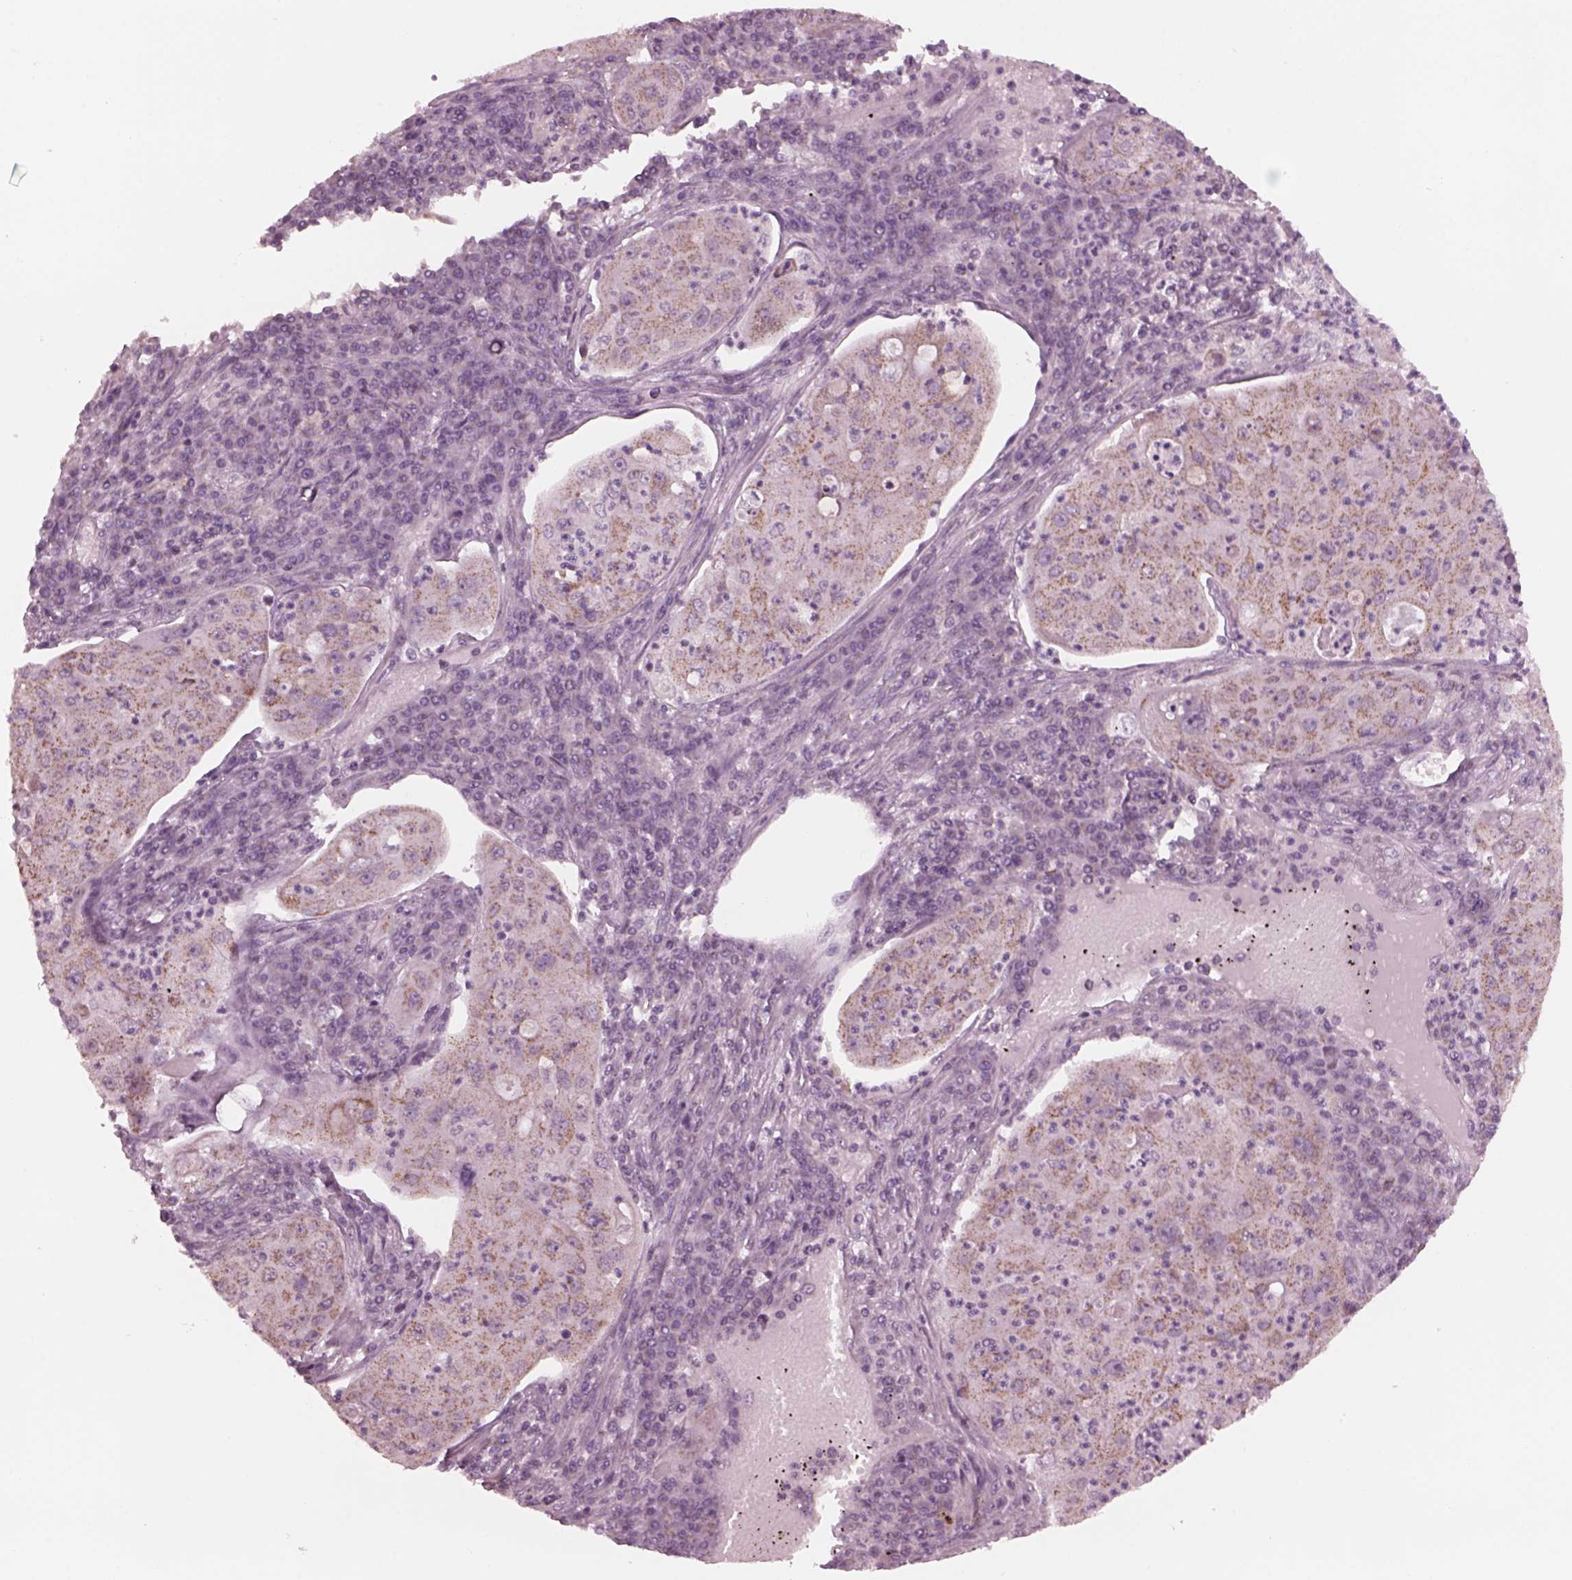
{"staining": {"intensity": "moderate", "quantity": "25%-75%", "location": "cytoplasmic/membranous"}, "tissue": "lung cancer", "cell_type": "Tumor cells", "image_type": "cancer", "snomed": [{"axis": "morphology", "description": "Squamous cell carcinoma, NOS"}, {"axis": "topography", "description": "Lung"}], "caption": "This is an image of immunohistochemistry staining of lung squamous cell carcinoma, which shows moderate staining in the cytoplasmic/membranous of tumor cells.", "gene": "CELSR3", "patient": {"sex": "female", "age": 59}}